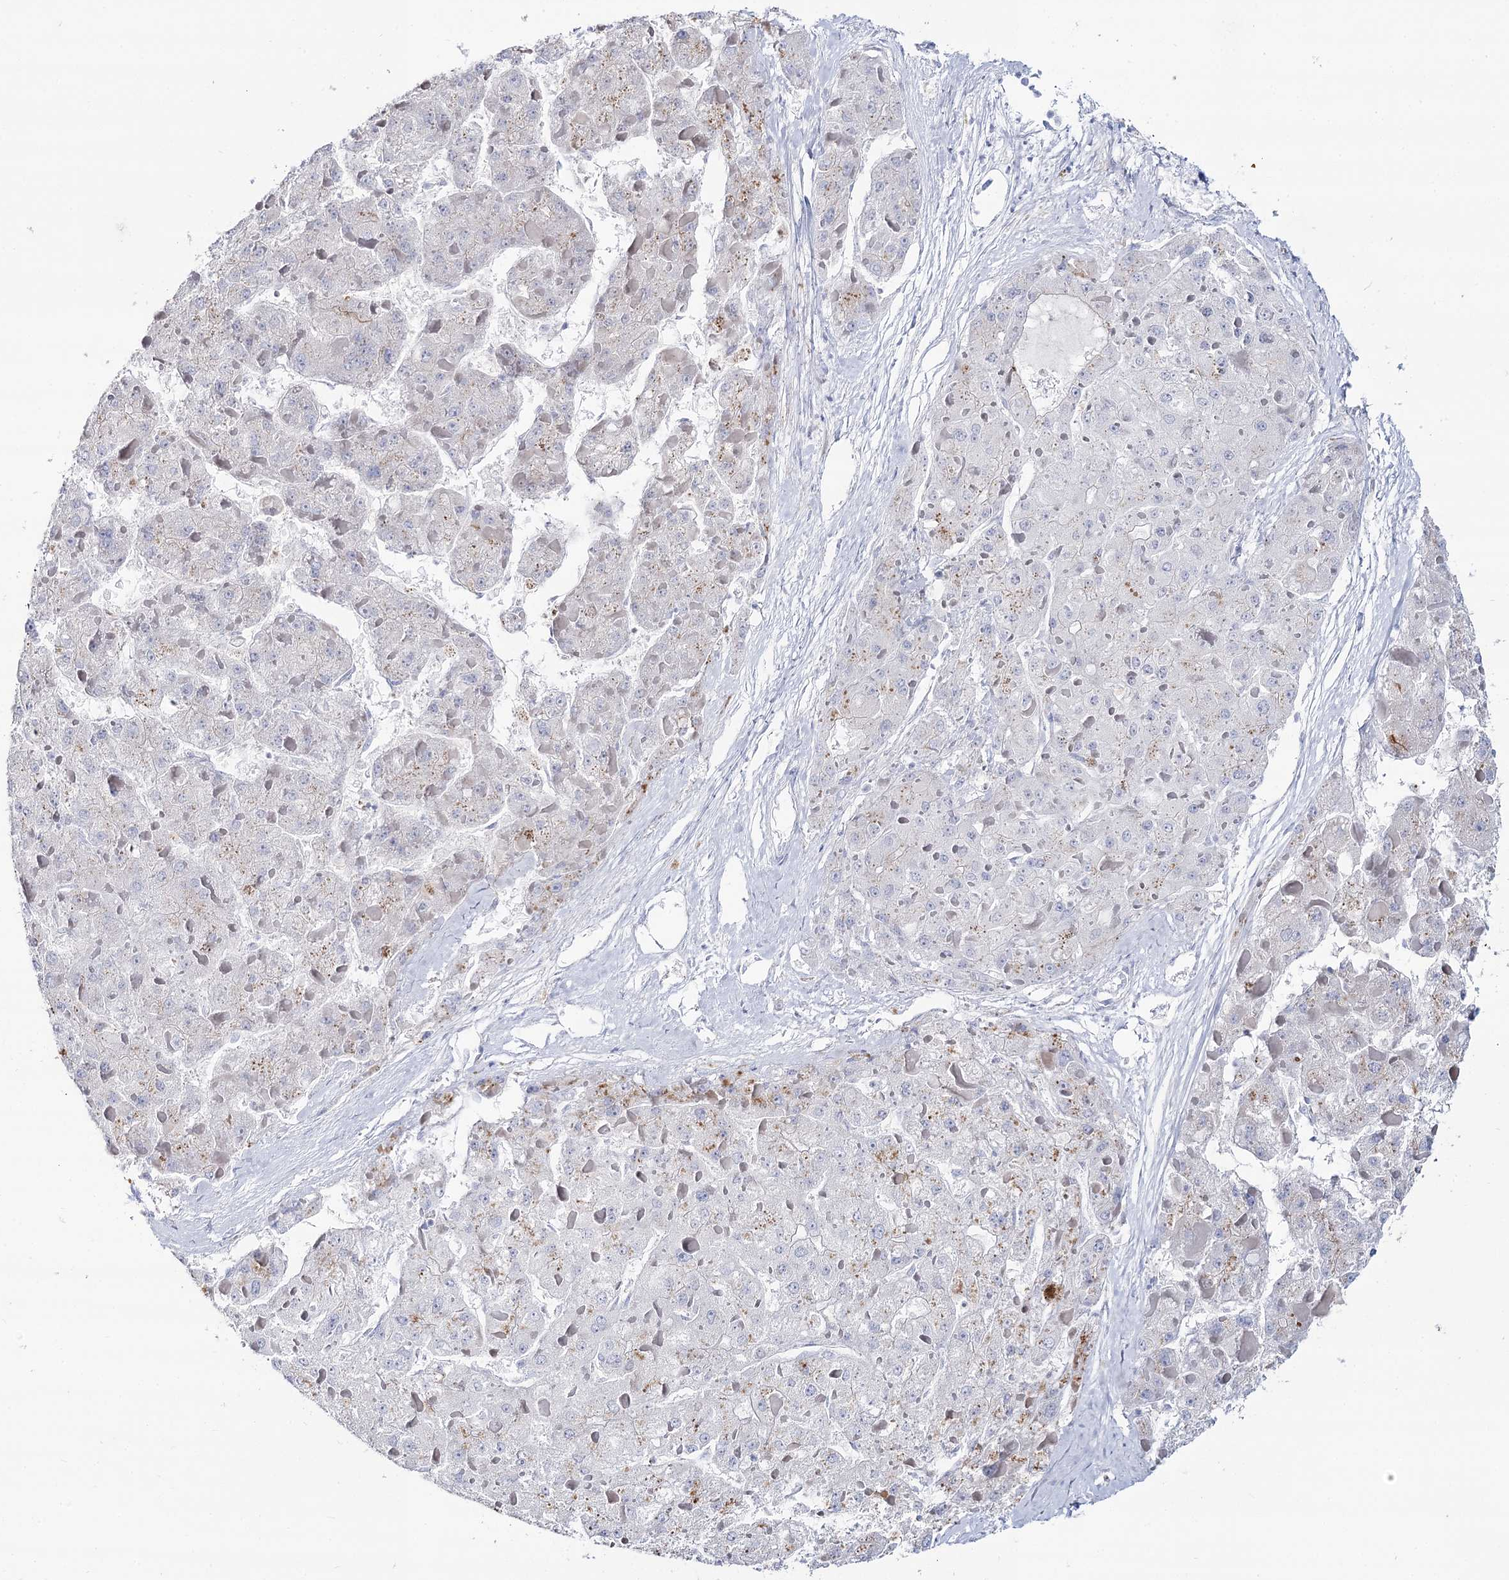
{"staining": {"intensity": "negative", "quantity": "none", "location": "none"}, "tissue": "liver cancer", "cell_type": "Tumor cells", "image_type": "cancer", "snomed": [{"axis": "morphology", "description": "Carcinoma, Hepatocellular, NOS"}, {"axis": "topography", "description": "Liver"}], "caption": "An image of liver cancer stained for a protein reveals no brown staining in tumor cells.", "gene": "SLC3A1", "patient": {"sex": "female", "age": 73}}